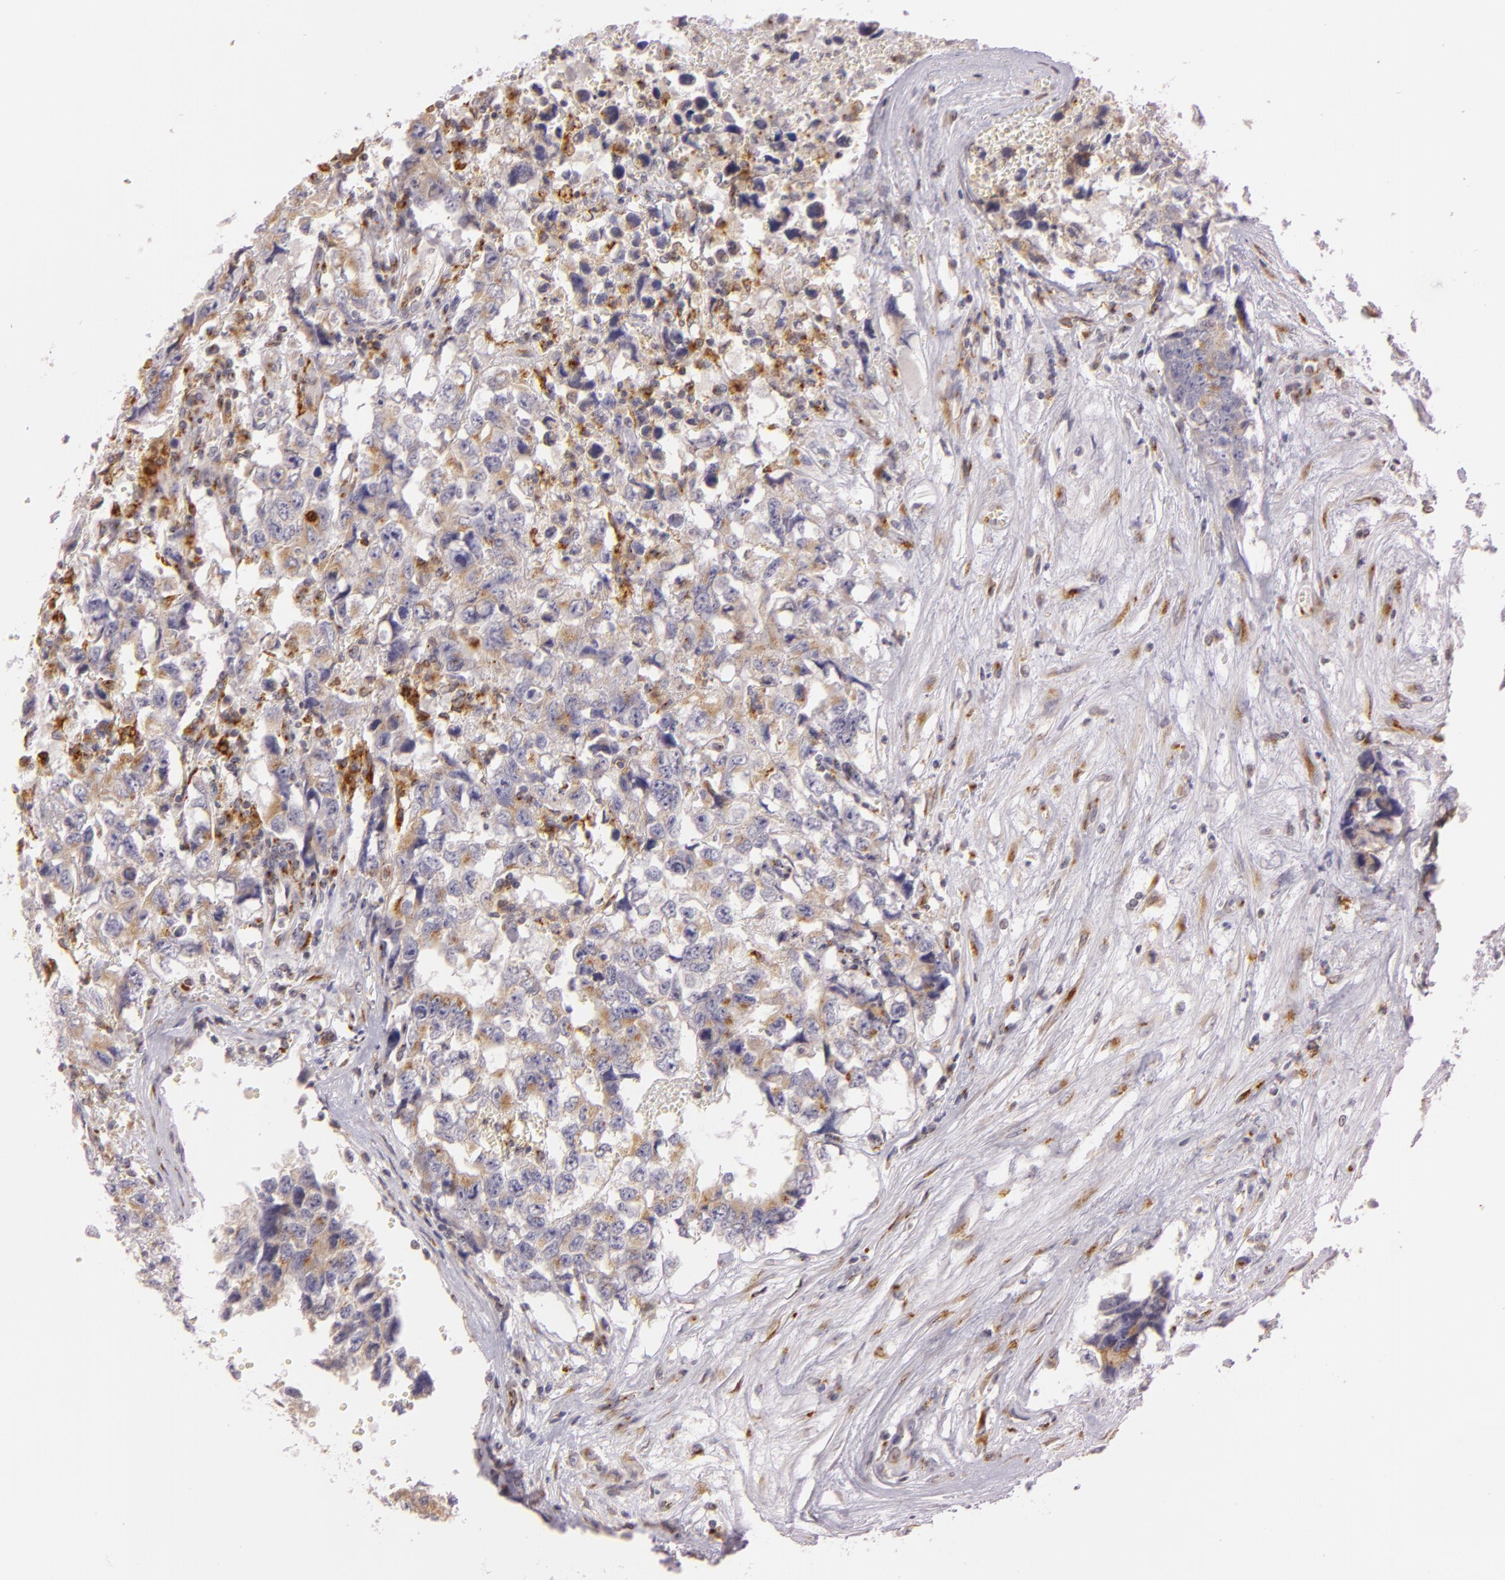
{"staining": {"intensity": "weak", "quantity": ">75%", "location": "cytoplasmic/membranous"}, "tissue": "testis cancer", "cell_type": "Tumor cells", "image_type": "cancer", "snomed": [{"axis": "morphology", "description": "Carcinoma, Embryonal, NOS"}, {"axis": "topography", "description": "Testis"}], "caption": "DAB immunohistochemical staining of human testis cancer (embryonal carcinoma) displays weak cytoplasmic/membranous protein staining in approximately >75% of tumor cells.", "gene": "LGMN", "patient": {"sex": "male", "age": 31}}